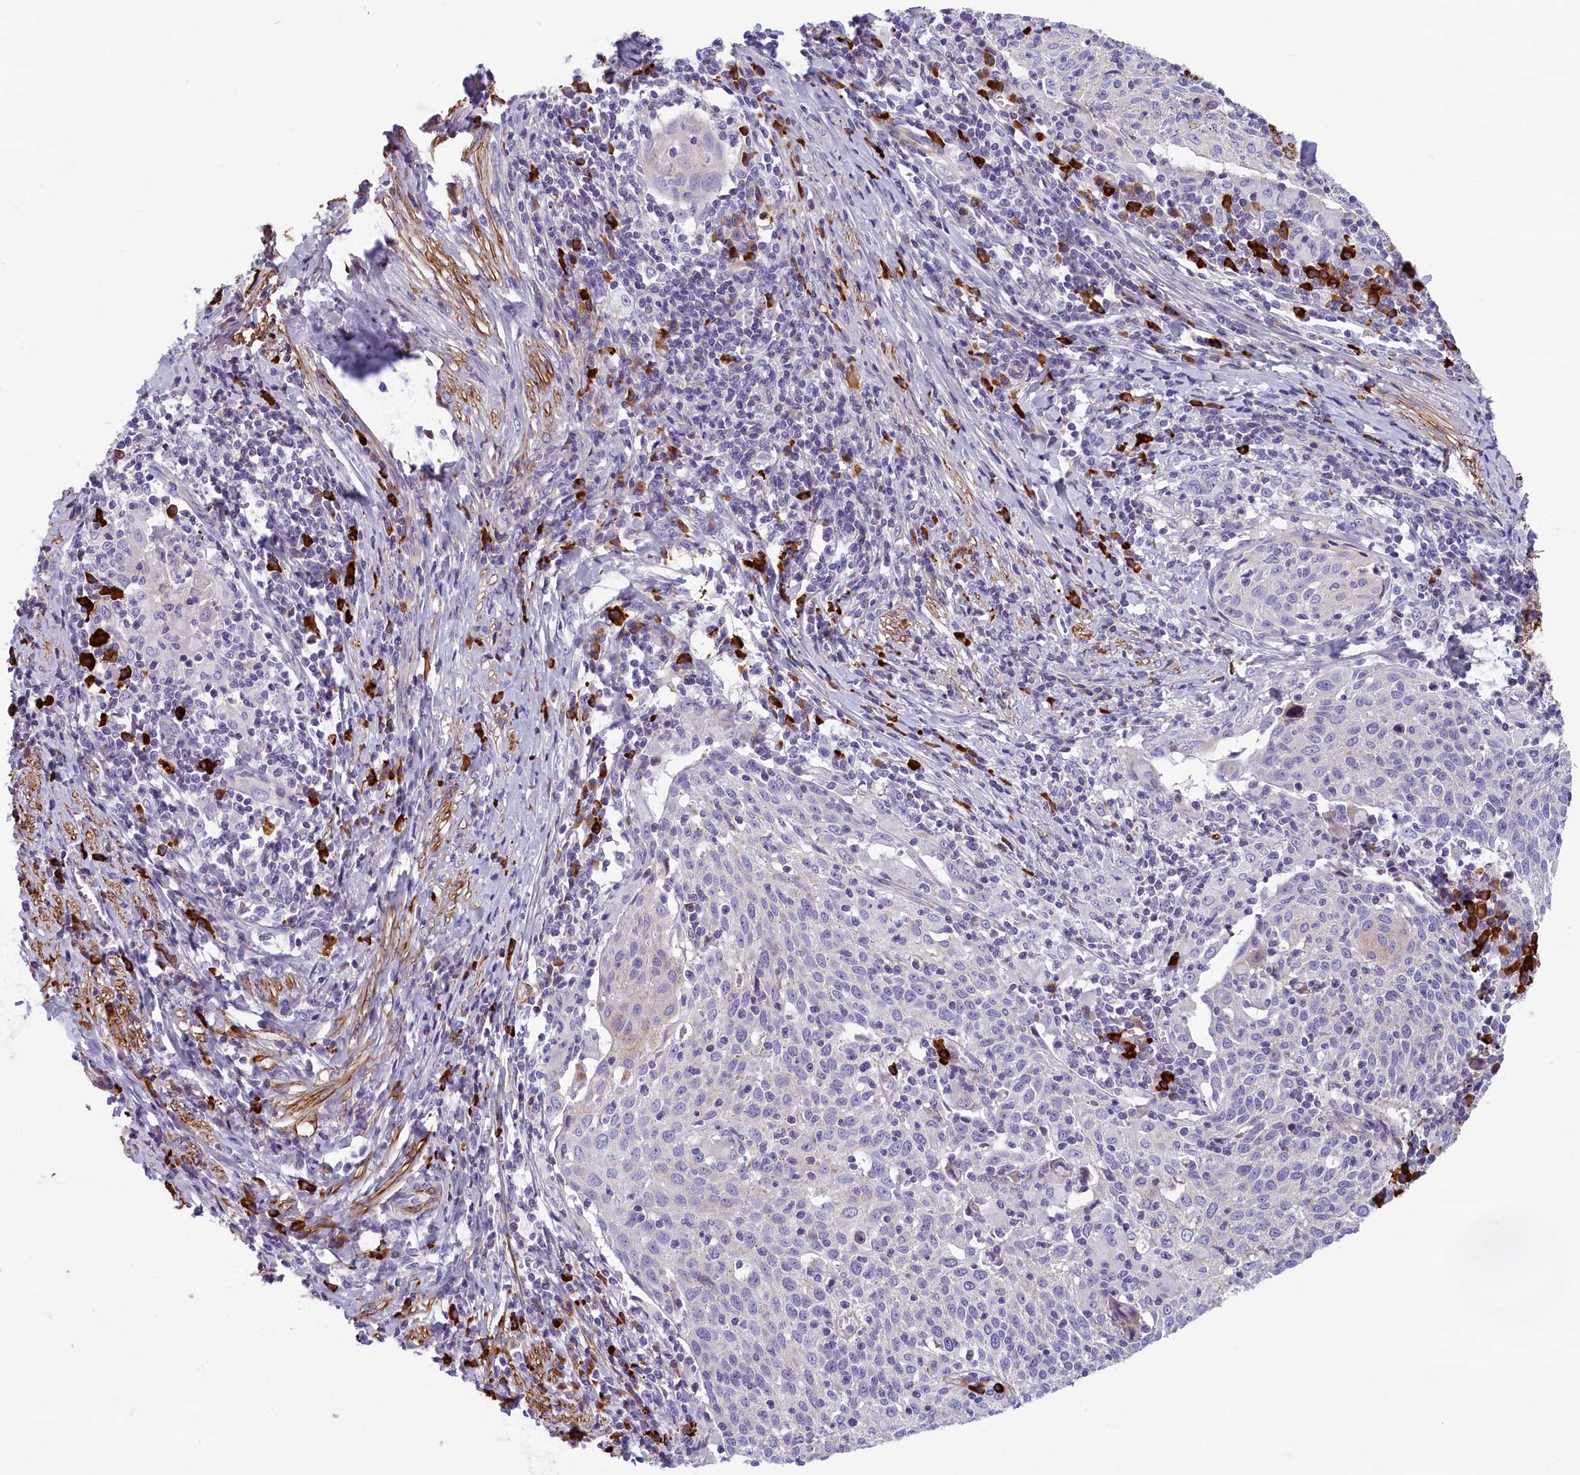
{"staining": {"intensity": "negative", "quantity": "none", "location": "none"}, "tissue": "cervical cancer", "cell_type": "Tumor cells", "image_type": "cancer", "snomed": [{"axis": "morphology", "description": "Squamous cell carcinoma, NOS"}, {"axis": "topography", "description": "Cervix"}], "caption": "Immunohistochemical staining of cervical cancer displays no significant expression in tumor cells.", "gene": "BCL2L13", "patient": {"sex": "female", "age": 52}}